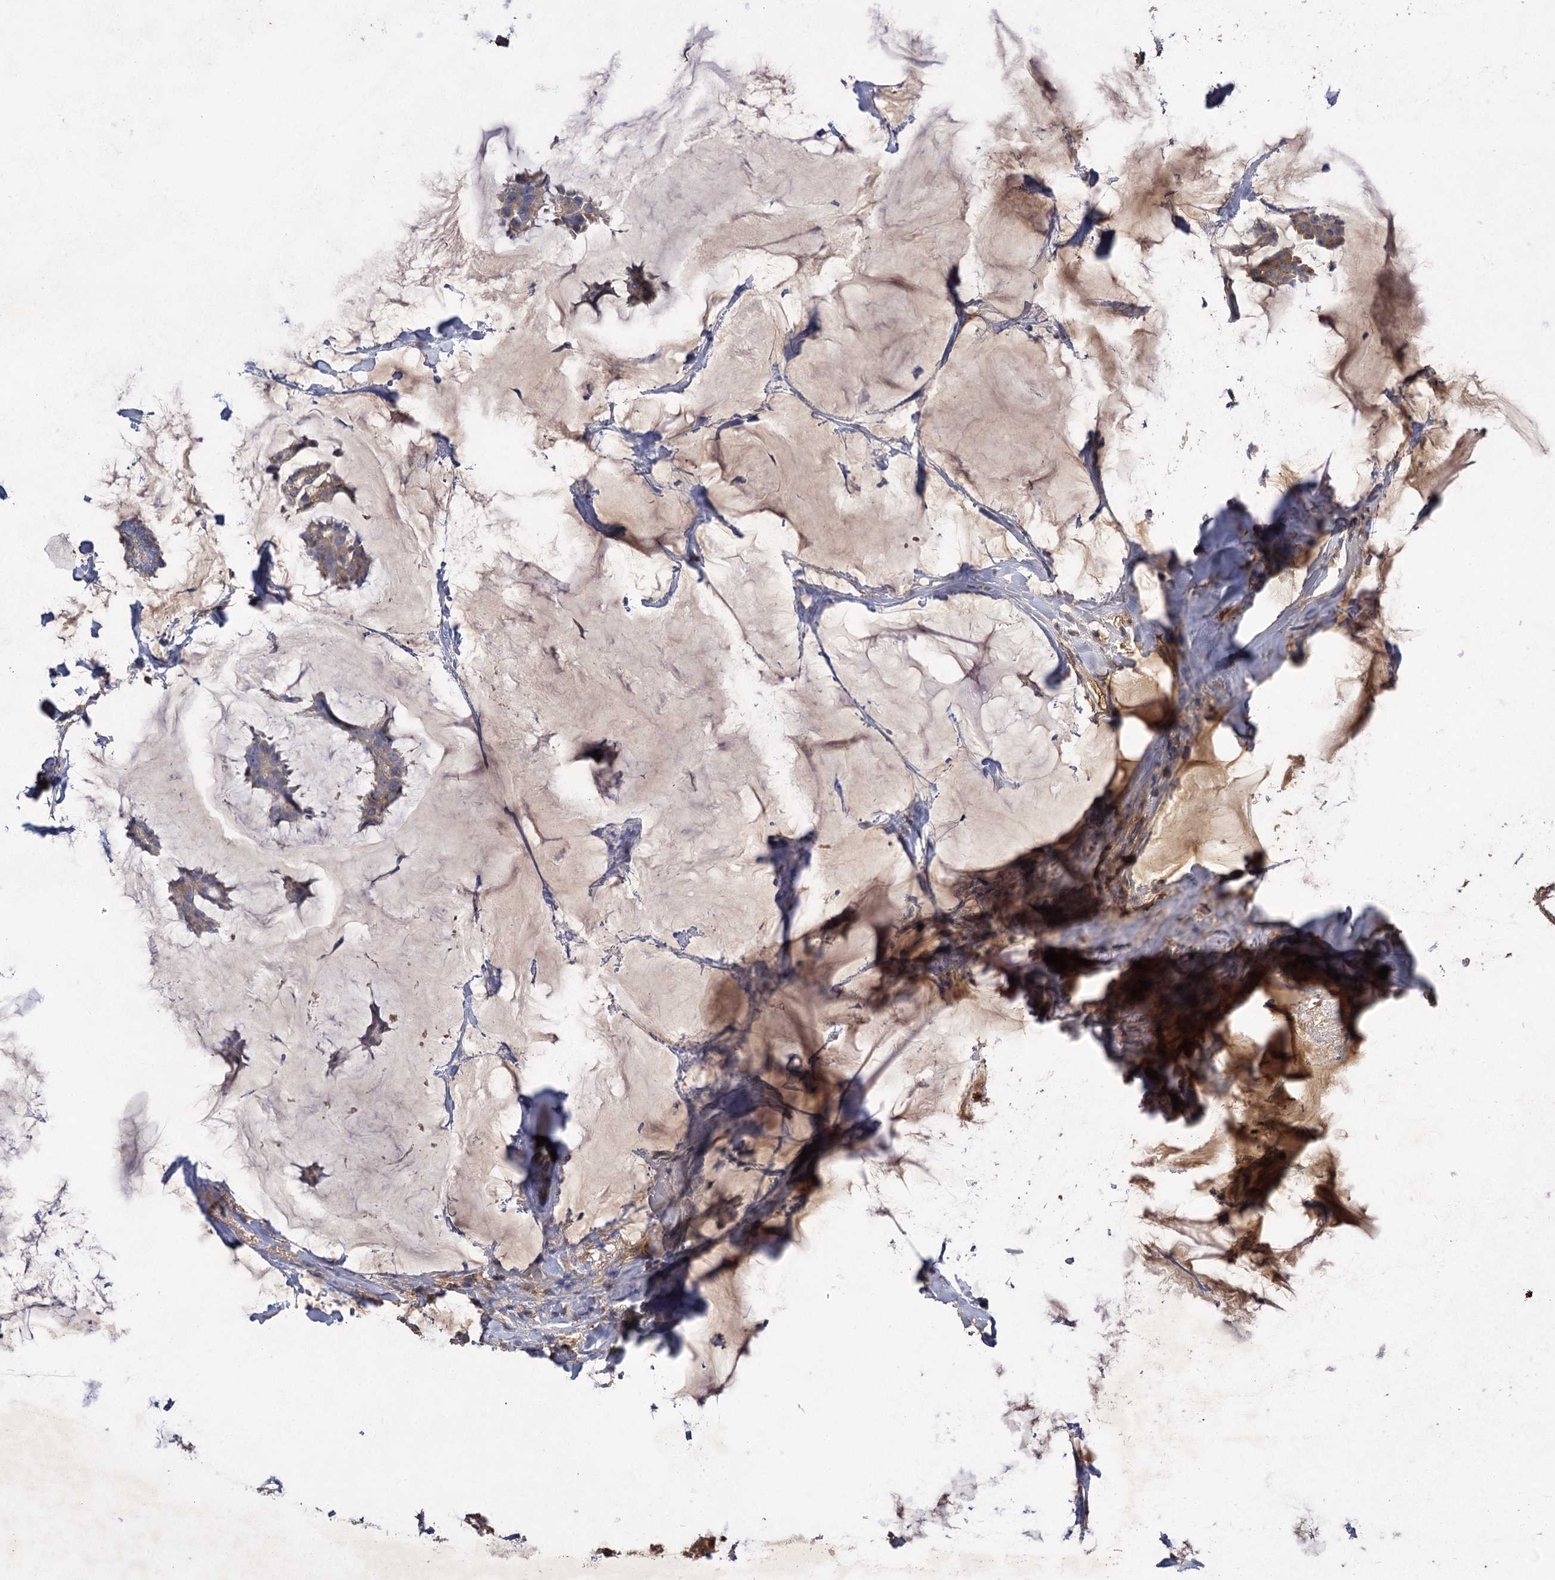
{"staining": {"intensity": "negative", "quantity": "none", "location": "none"}, "tissue": "breast cancer", "cell_type": "Tumor cells", "image_type": "cancer", "snomed": [{"axis": "morphology", "description": "Duct carcinoma"}, {"axis": "topography", "description": "Breast"}], "caption": "Breast cancer (intraductal carcinoma) was stained to show a protein in brown. There is no significant staining in tumor cells. (IHC, brightfield microscopy, high magnification).", "gene": "USP50", "patient": {"sex": "female", "age": 93}}